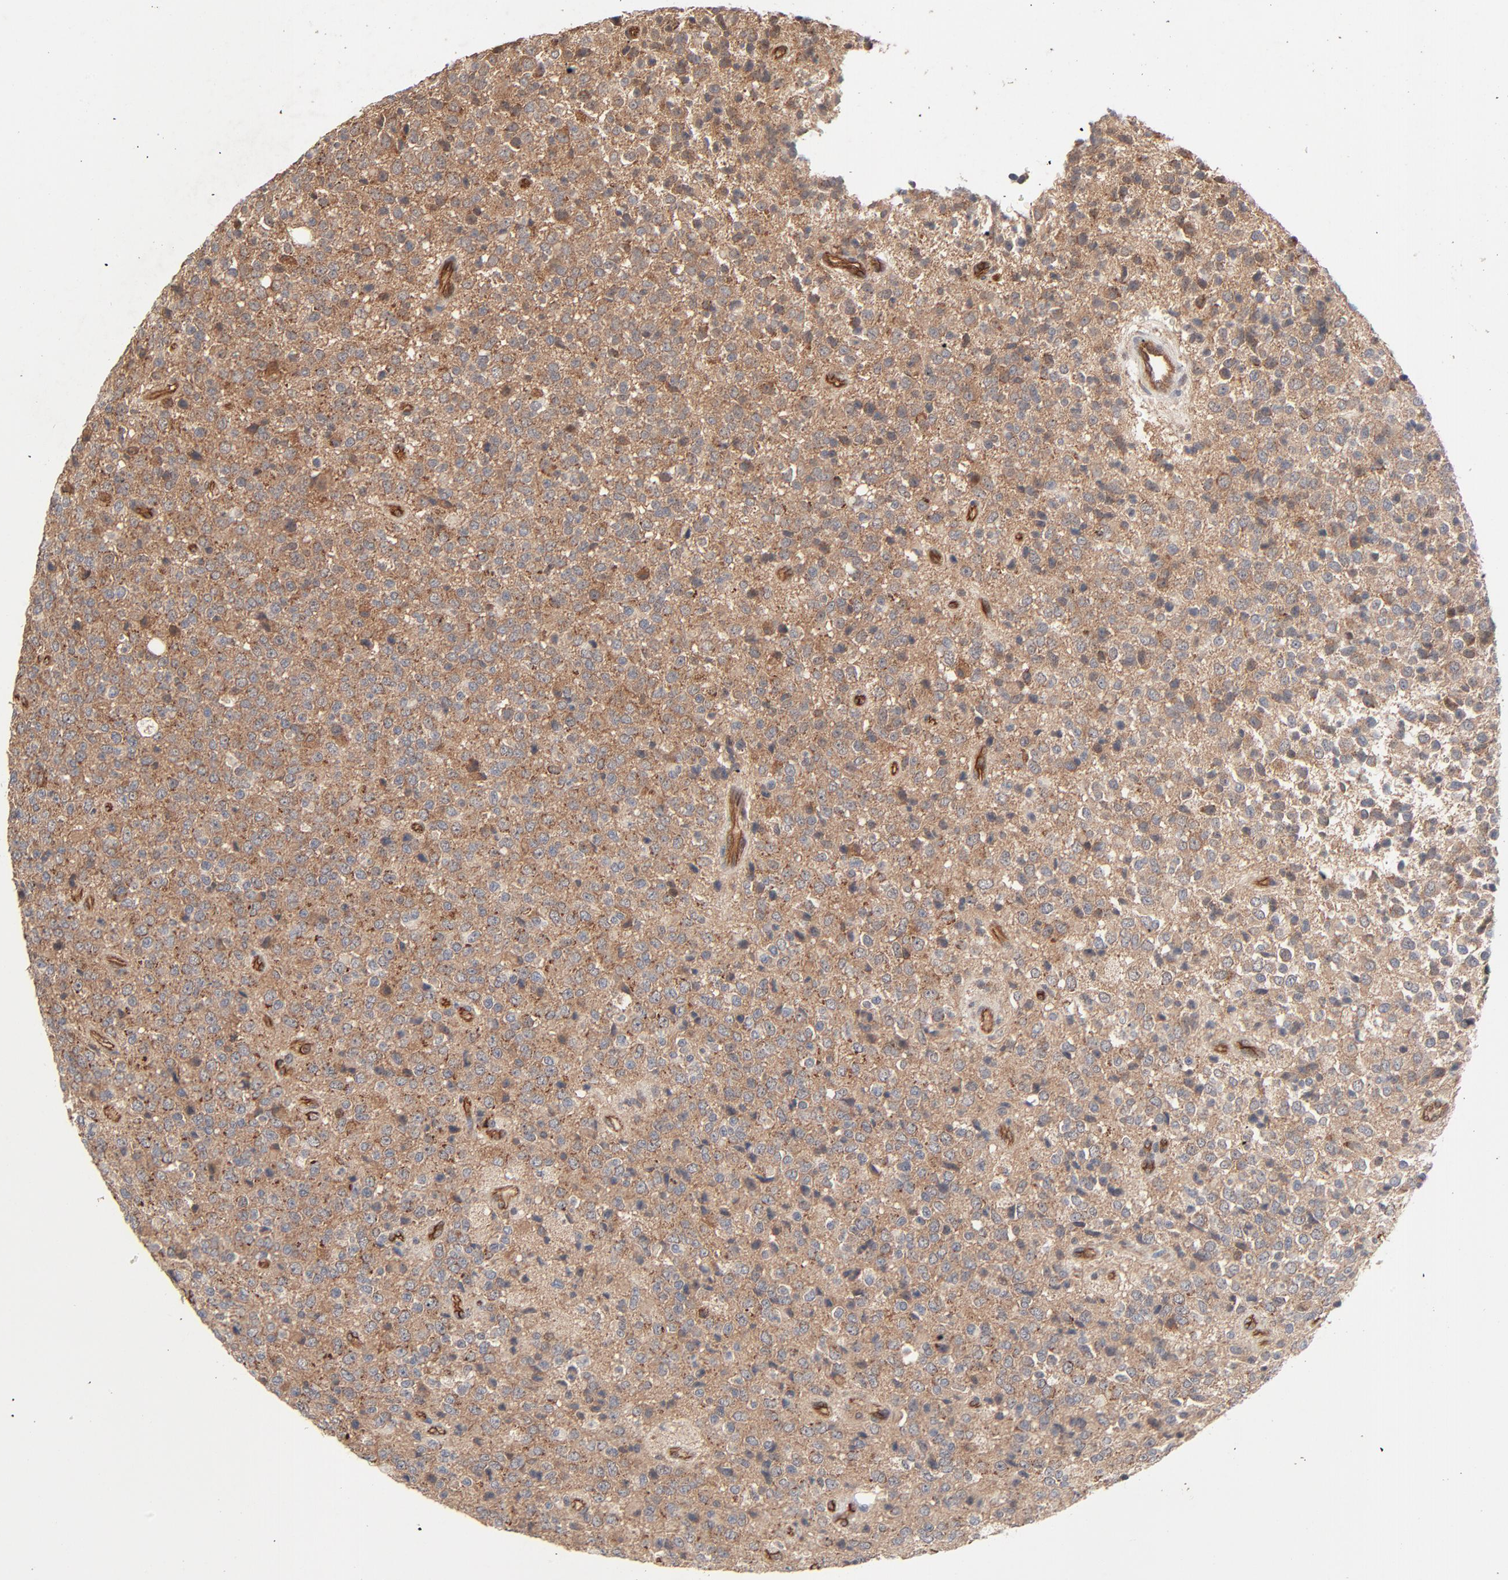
{"staining": {"intensity": "moderate", "quantity": ">75%", "location": "cytoplasmic/membranous"}, "tissue": "glioma", "cell_type": "Tumor cells", "image_type": "cancer", "snomed": [{"axis": "morphology", "description": "Glioma, malignant, High grade"}, {"axis": "topography", "description": "pancreas cauda"}], "caption": "About >75% of tumor cells in glioma demonstrate moderate cytoplasmic/membranous protein expression as visualized by brown immunohistochemical staining.", "gene": "ABLIM3", "patient": {"sex": "male", "age": 60}}